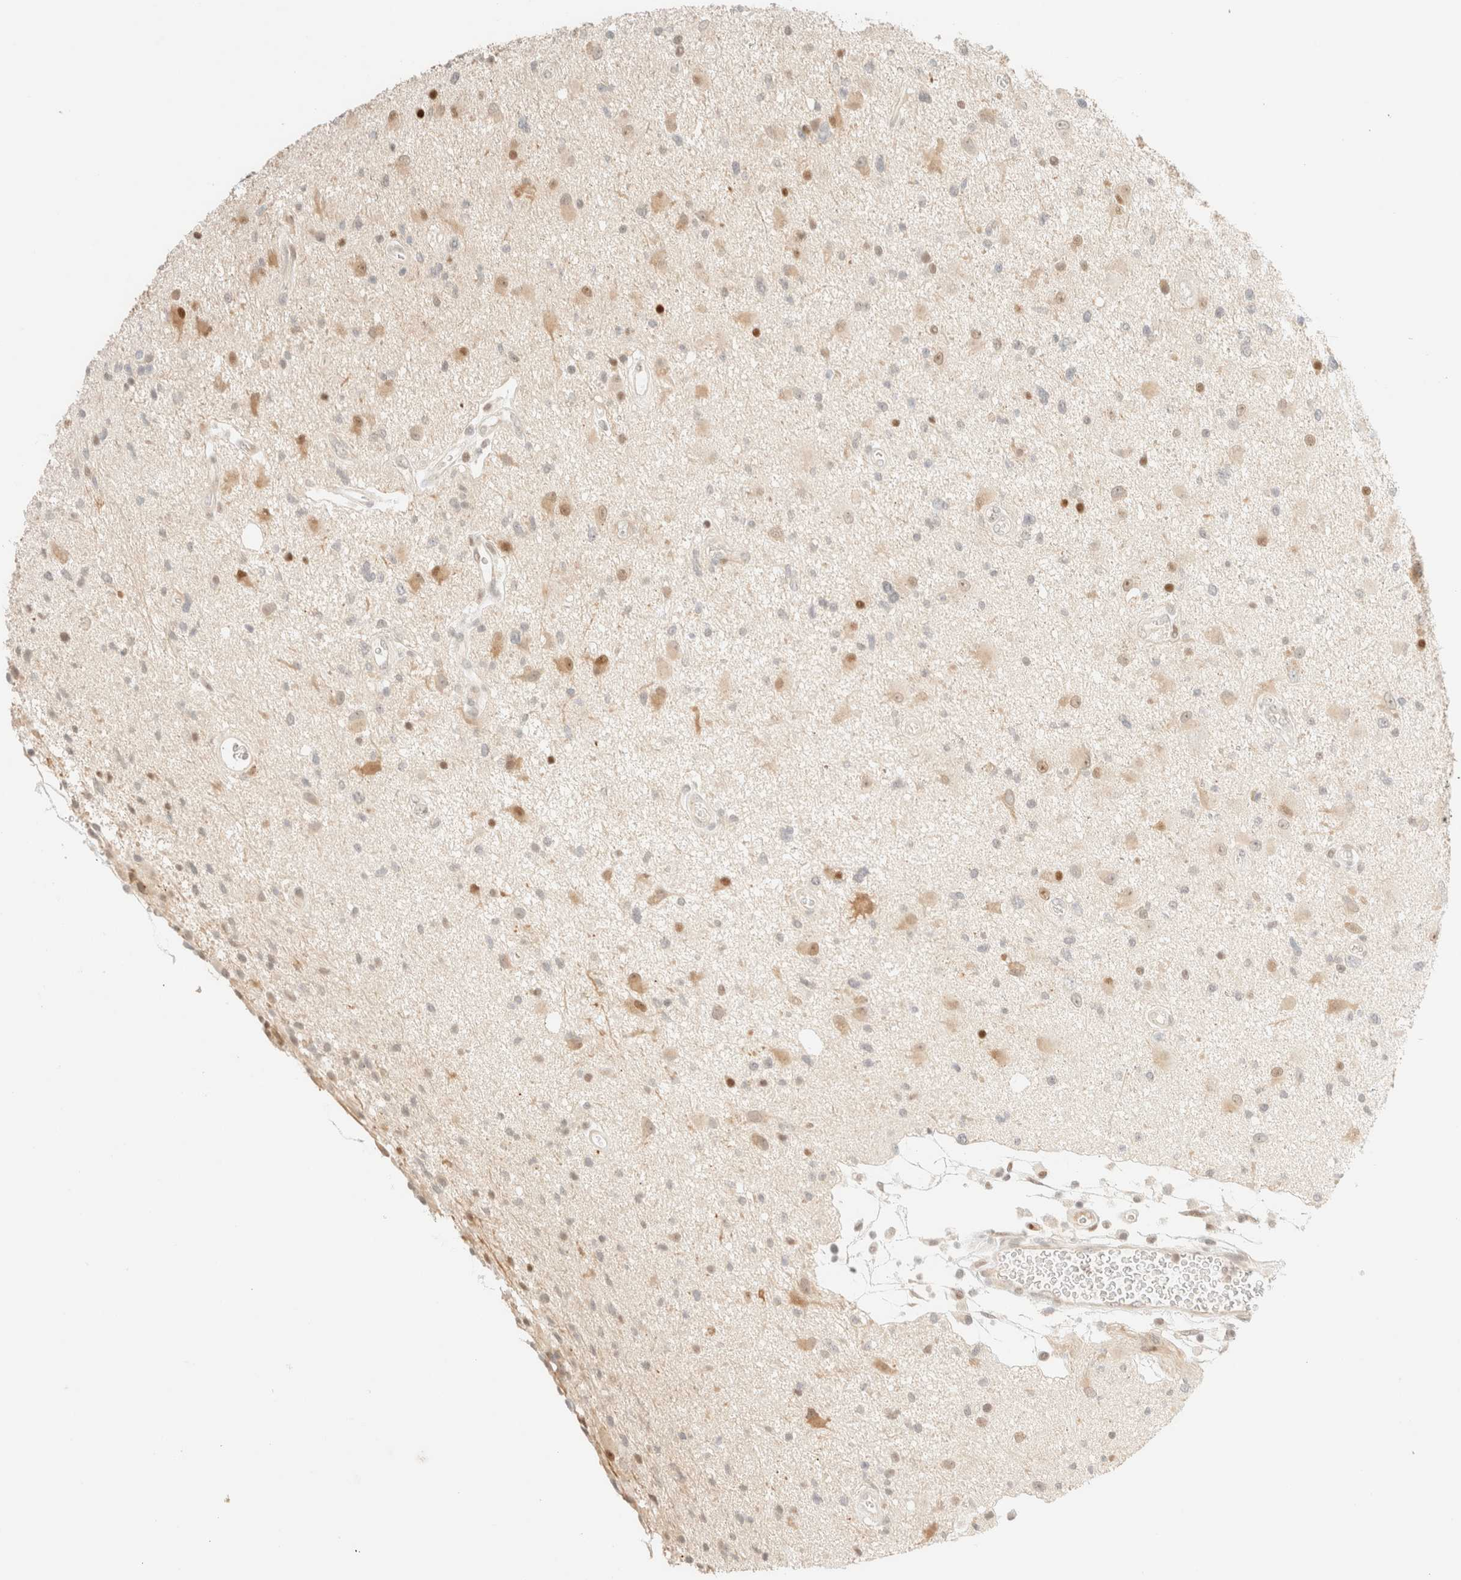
{"staining": {"intensity": "moderate", "quantity": "<25%", "location": "cytoplasmic/membranous,nuclear"}, "tissue": "glioma", "cell_type": "Tumor cells", "image_type": "cancer", "snomed": [{"axis": "morphology", "description": "Glioma, malignant, High grade"}, {"axis": "topography", "description": "Brain"}], "caption": "Protein expression analysis of malignant glioma (high-grade) displays moderate cytoplasmic/membranous and nuclear staining in approximately <25% of tumor cells.", "gene": "TSR1", "patient": {"sex": "male", "age": 33}}